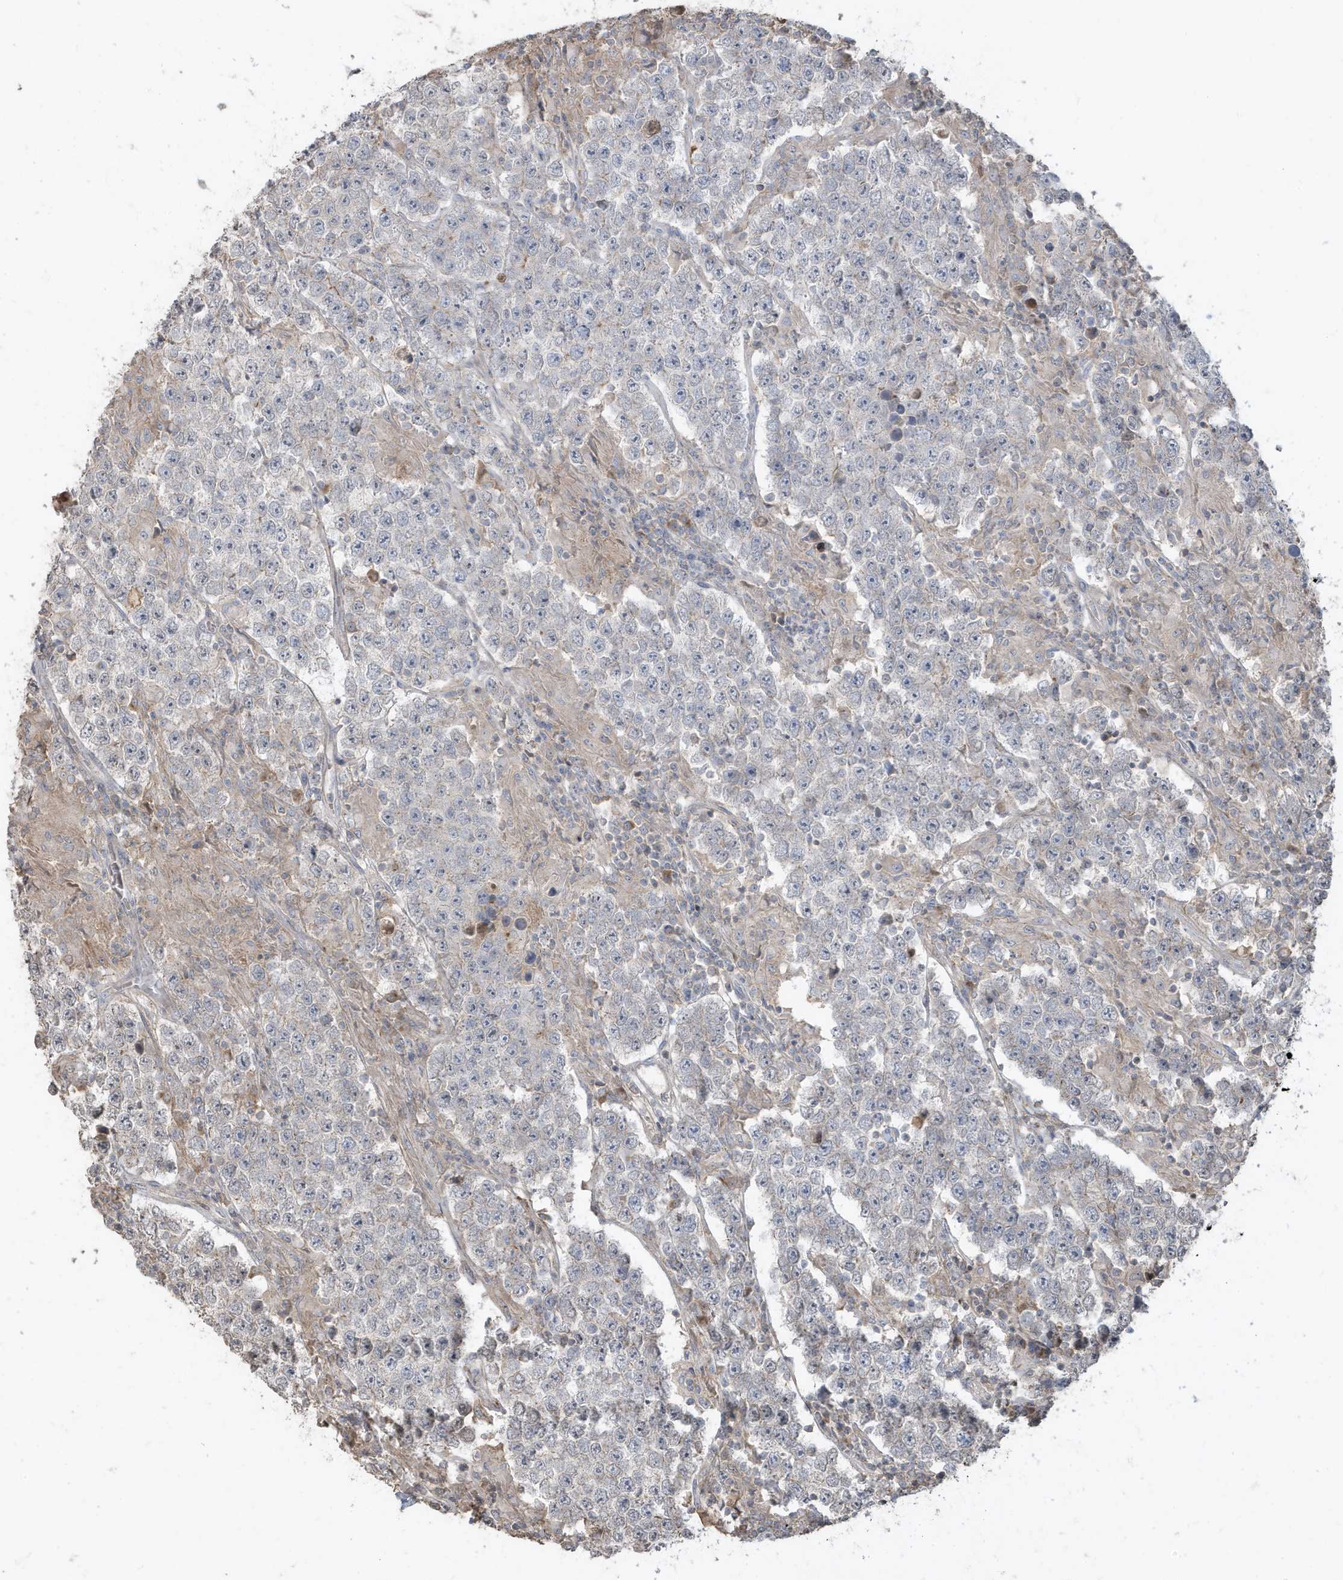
{"staining": {"intensity": "negative", "quantity": "none", "location": "none"}, "tissue": "testis cancer", "cell_type": "Tumor cells", "image_type": "cancer", "snomed": [{"axis": "morphology", "description": "Normal tissue, NOS"}, {"axis": "morphology", "description": "Urothelial carcinoma, High grade"}, {"axis": "morphology", "description": "Seminoma, NOS"}, {"axis": "morphology", "description": "Carcinoma, Embryonal, NOS"}, {"axis": "topography", "description": "Urinary bladder"}, {"axis": "topography", "description": "Testis"}], "caption": "IHC histopathology image of testis cancer stained for a protein (brown), which exhibits no positivity in tumor cells. Nuclei are stained in blue.", "gene": "PRRT3", "patient": {"sex": "male", "age": 41}}